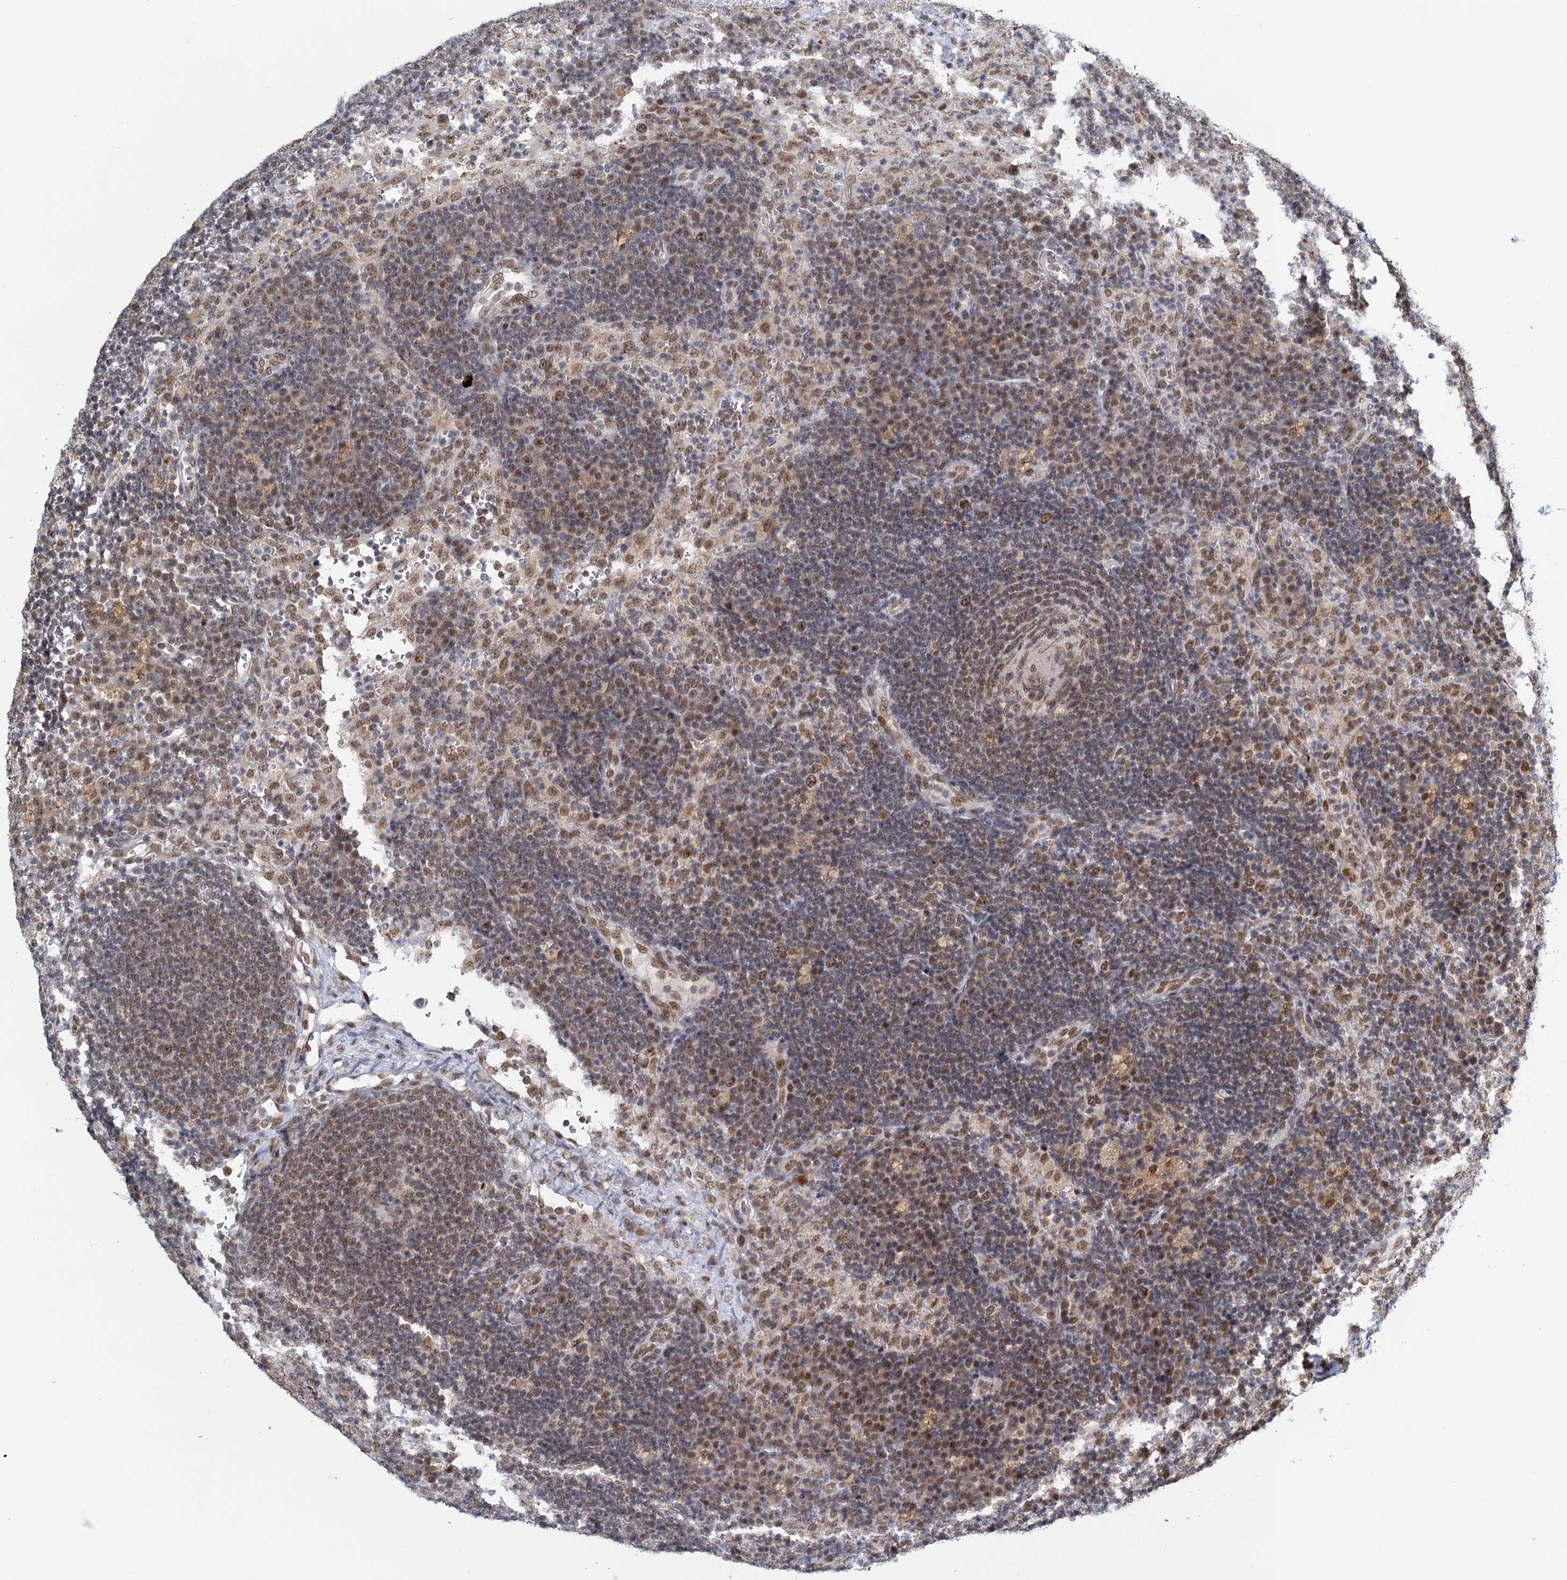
{"staining": {"intensity": "moderate", "quantity": "25%-75%", "location": "nuclear"}, "tissue": "lymph node", "cell_type": "Germinal center cells", "image_type": "normal", "snomed": [{"axis": "morphology", "description": "Normal tissue, NOS"}, {"axis": "topography", "description": "Lymph node"}], "caption": "About 25%-75% of germinal center cells in benign human lymph node exhibit moderate nuclear protein staining as visualized by brown immunohistochemical staining.", "gene": "TREX1", "patient": {"sex": "female", "age": 70}}